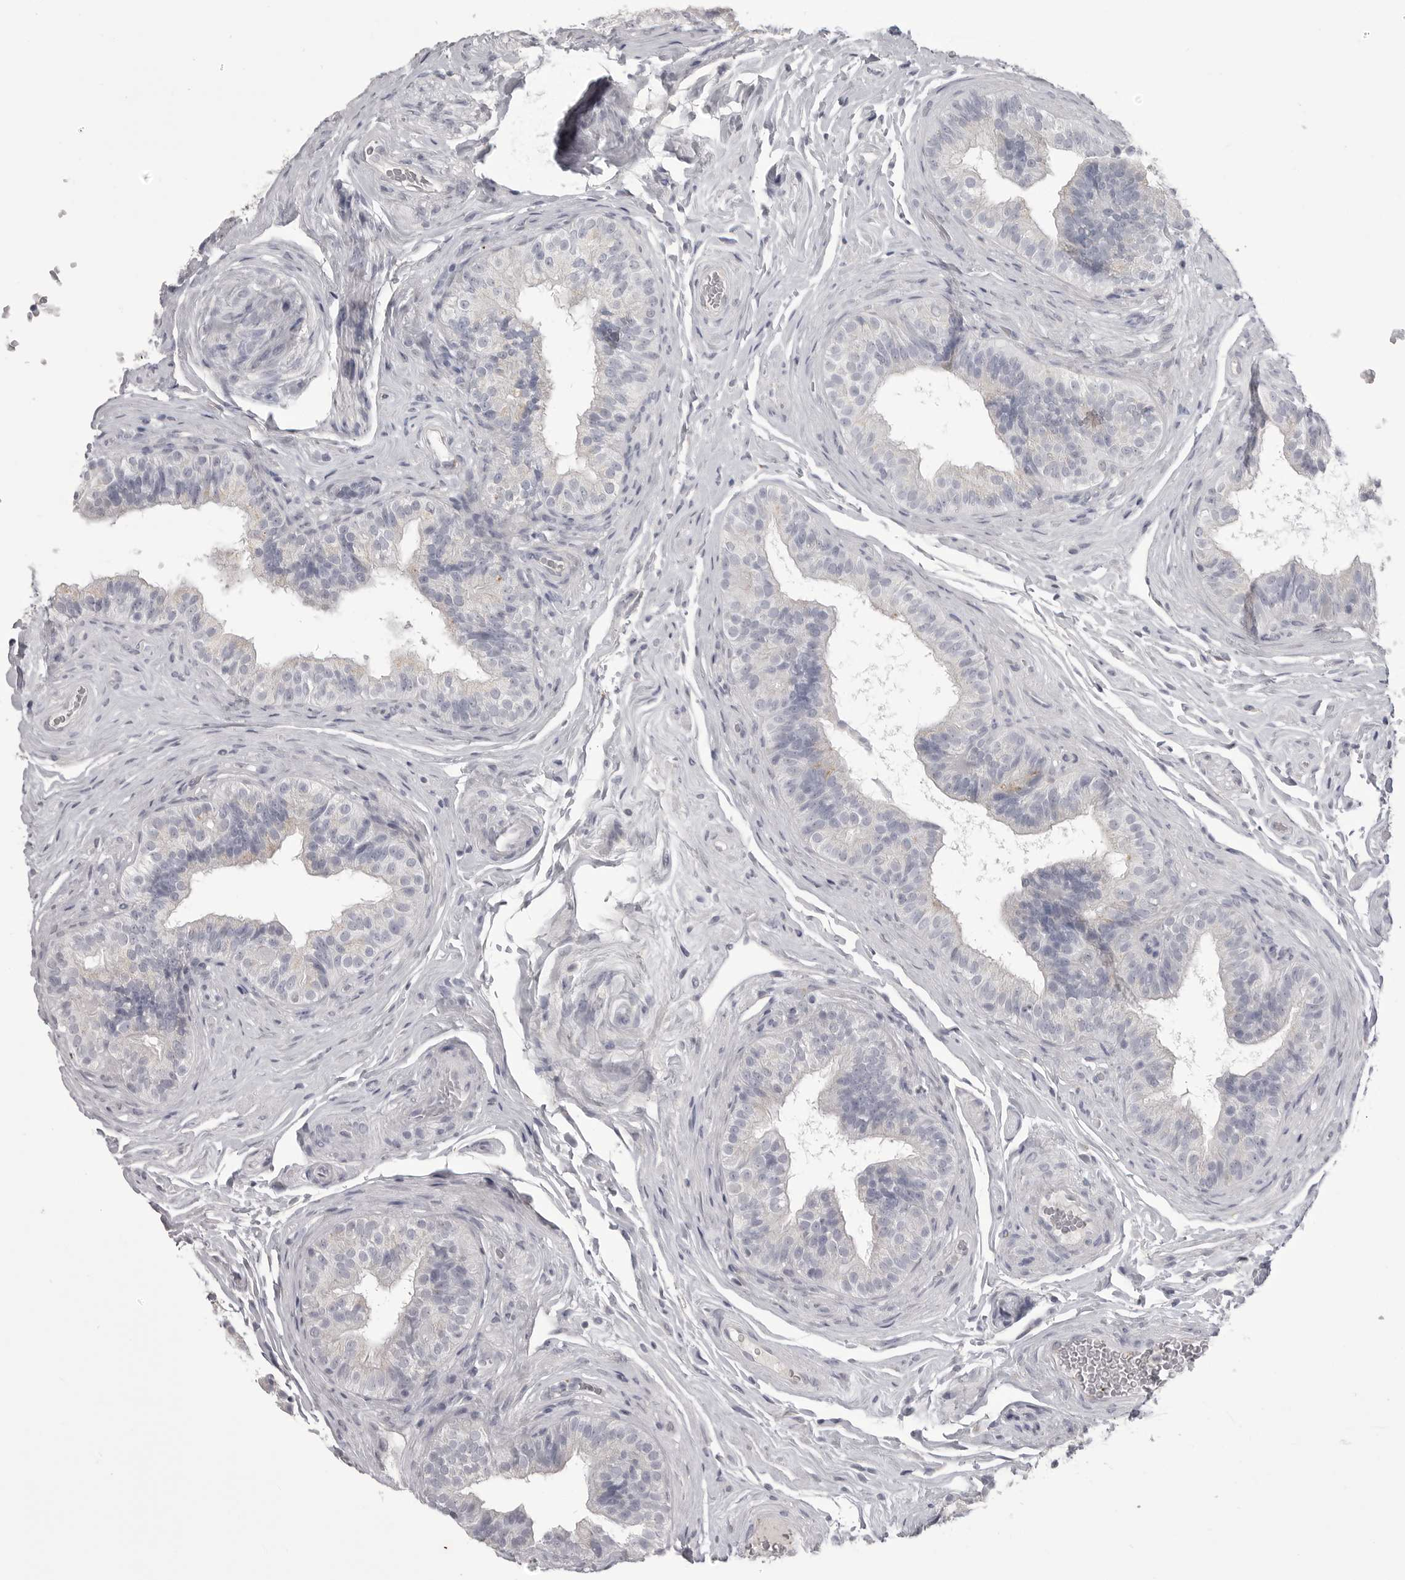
{"staining": {"intensity": "negative", "quantity": "none", "location": "none"}, "tissue": "epididymis", "cell_type": "Glandular cells", "image_type": "normal", "snomed": [{"axis": "morphology", "description": "Normal tissue, NOS"}, {"axis": "topography", "description": "Epididymis"}], "caption": "Glandular cells show no significant positivity in unremarkable epididymis.", "gene": "TIMP1", "patient": {"sex": "male", "age": 49}}